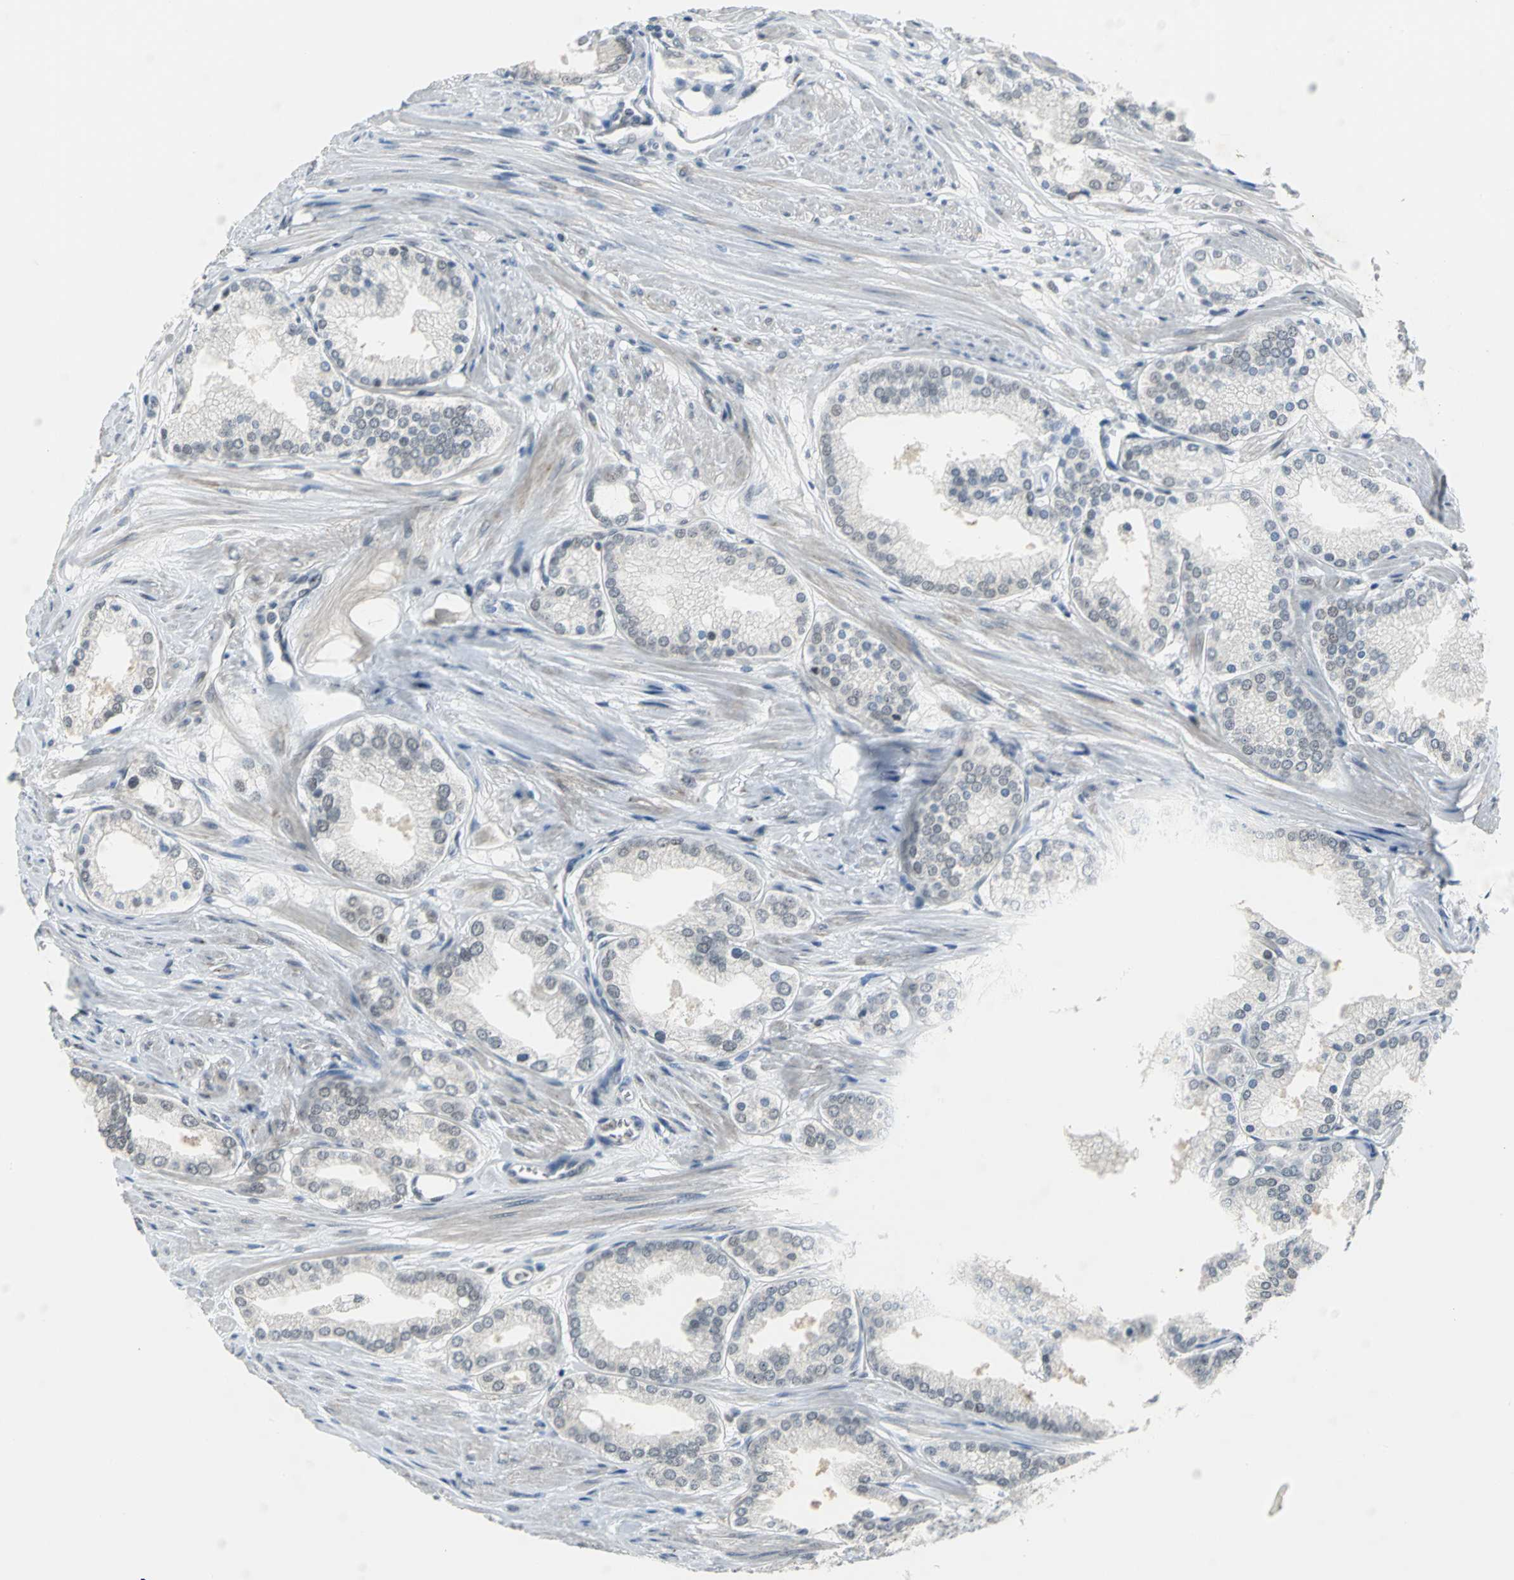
{"staining": {"intensity": "weak", "quantity": "25%-75%", "location": "nuclear"}, "tissue": "prostate cancer", "cell_type": "Tumor cells", "image_type": "cancer", "snomed": [{"axis": "morphology", "description": "Adenocarcinoma, High grade"}, {"axis": "topography", "description": "Prostate"}], "caption": "Prostate cancer stained for a protein (brown) exhibits weak nuclear positive positivity in about 25%-75% of tumor cells.", "gene": "GLI3", "patient": {"sex": "male", "age": 61}}